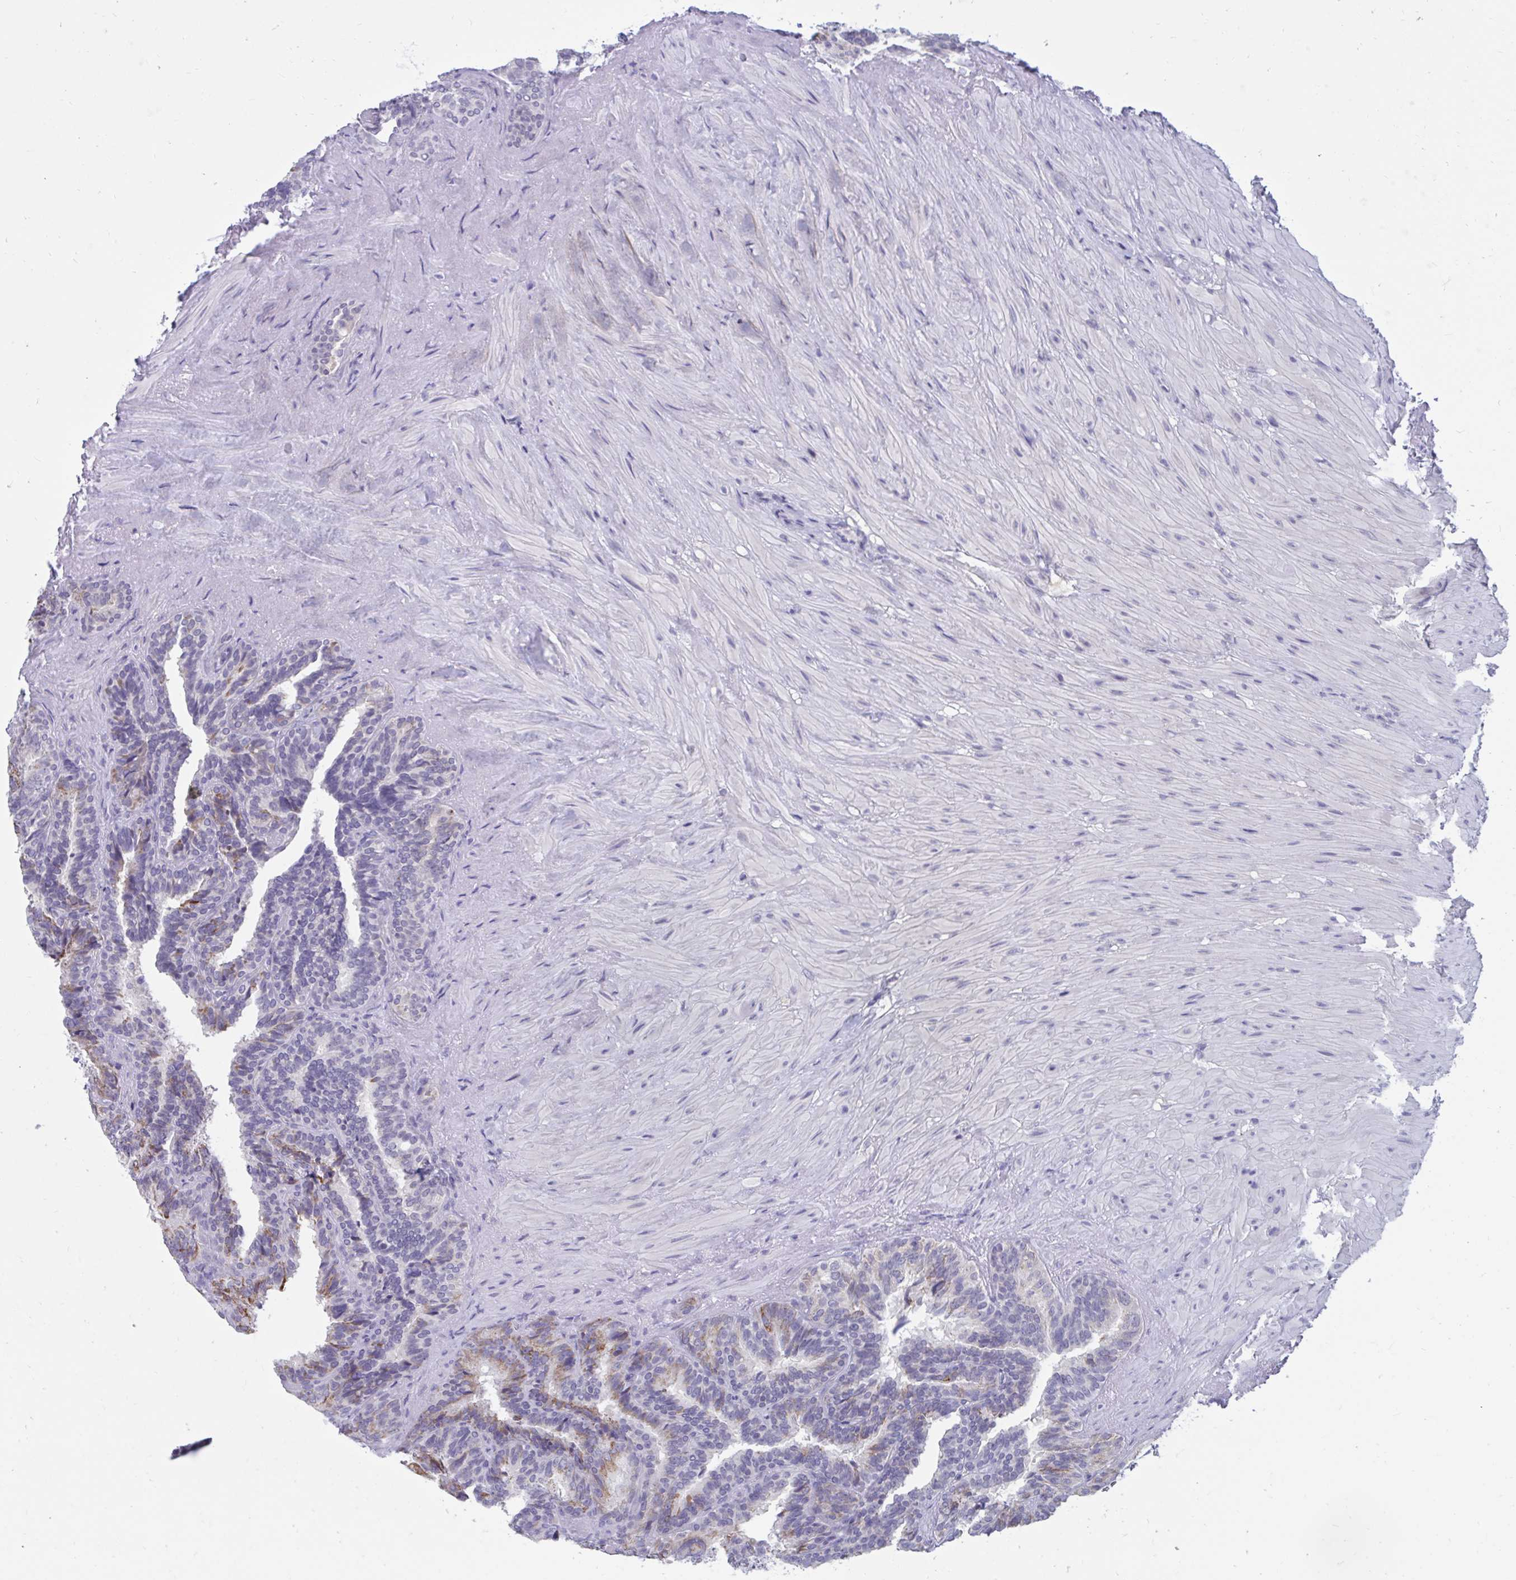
{"staining": {"intensity": "negative", "quantity": "none", "location": "none"}, "tissue": "seminal vesicle", "cell_type": "Glandular cells", "image_type": "normal", "snomed": [{"axis": "morphology", "description": "Normal tissue, NOS"}, {"axis": "topography", "description": "Seminal veicle"}], "caption": "Histopathology image shows no protein positivity in glandular cells of unremarkable seminal vesicle.", "gene": "ARPP19", "patient": {"sex": "male", "age": 60}}